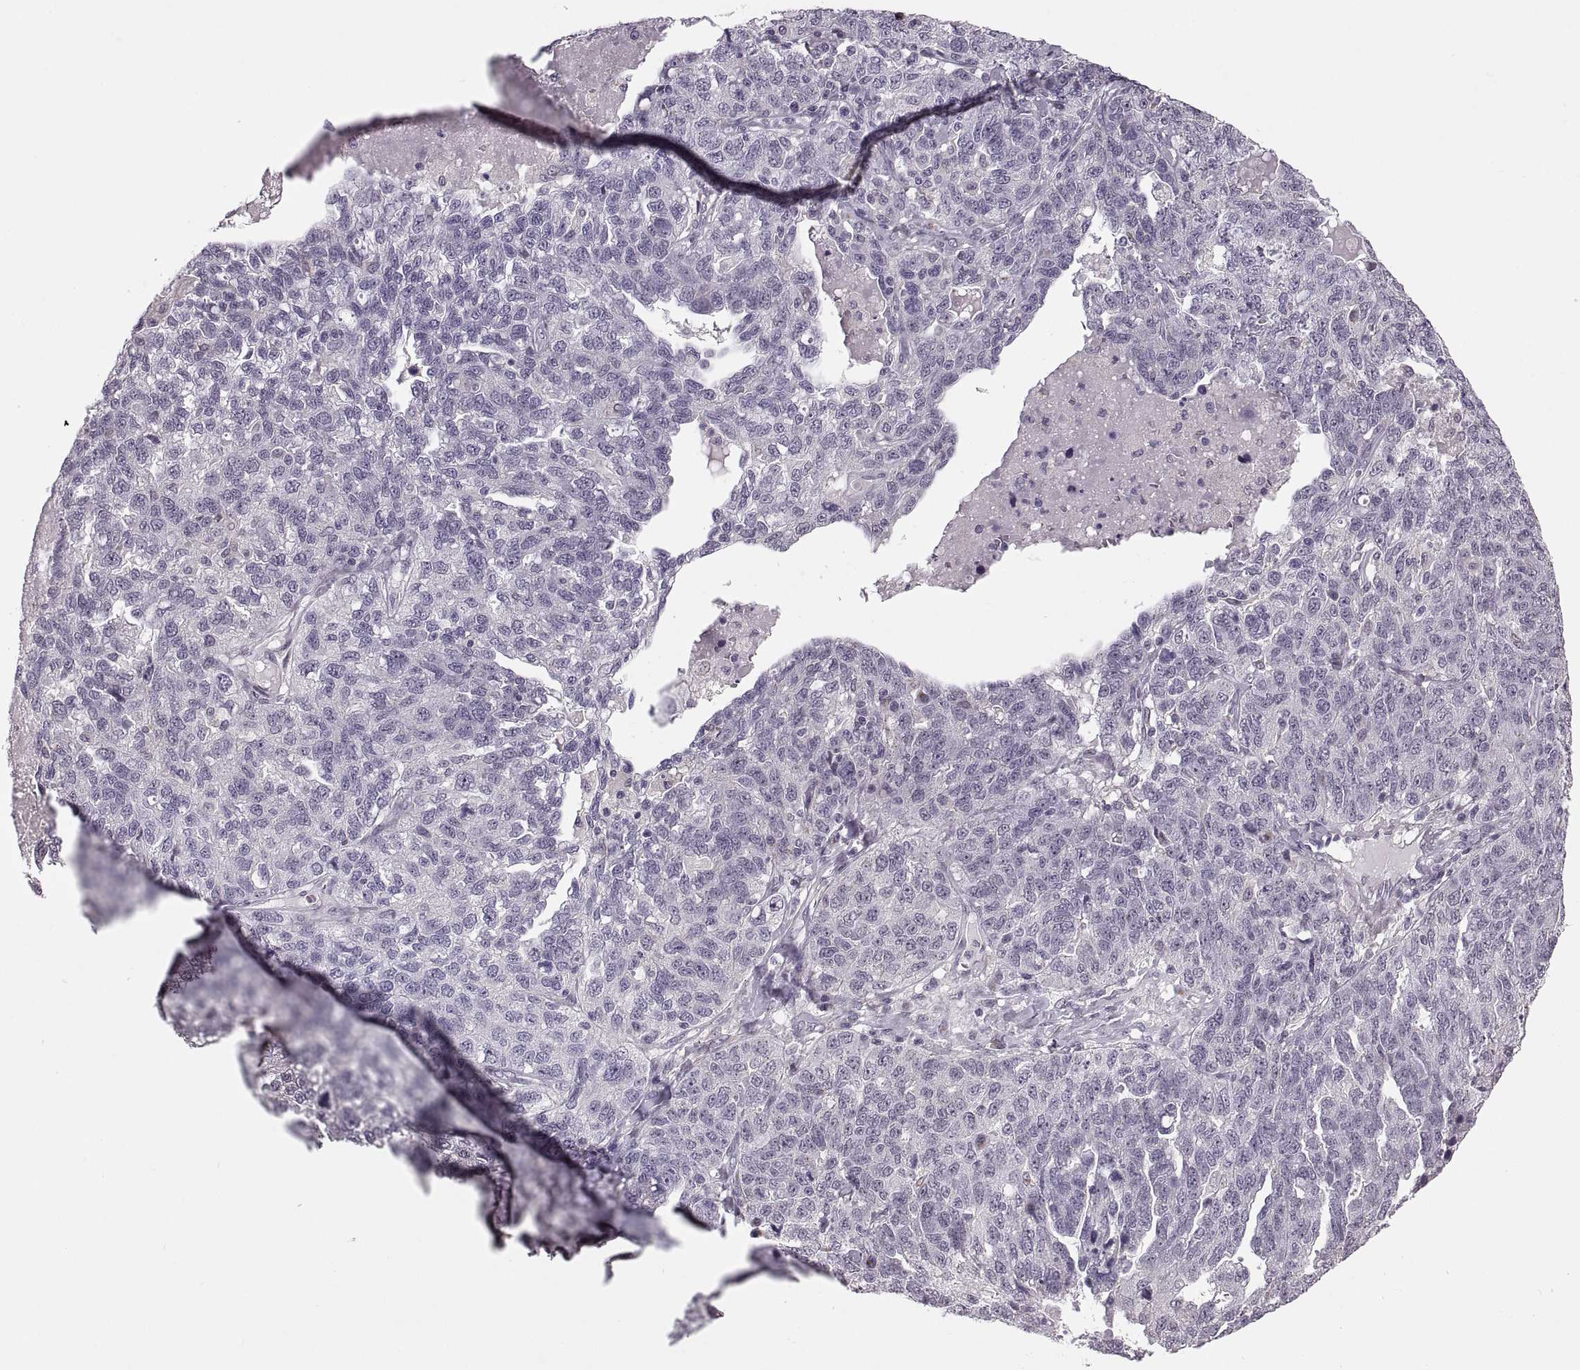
{"staining": {"intensity": "negative", "quantity": "none", "location": "none"}, "tissue": "ovarian cancer", "cell_type": "Tumor cells", "image_type": "cancer", "snomed": [{"axis": "morphology", "description": "Cystadenocarcinoma, serous, NOS"}, {"axis": "topography", "description": "Ovary"}], "caption": "A micrograph of ovarian cancer (serous cystadenocarcinoma) stained for a protein reveals no brown staining in tumor cells.", "gene": "PRSS37", "patient": {"sex": "female", "age": 71}}